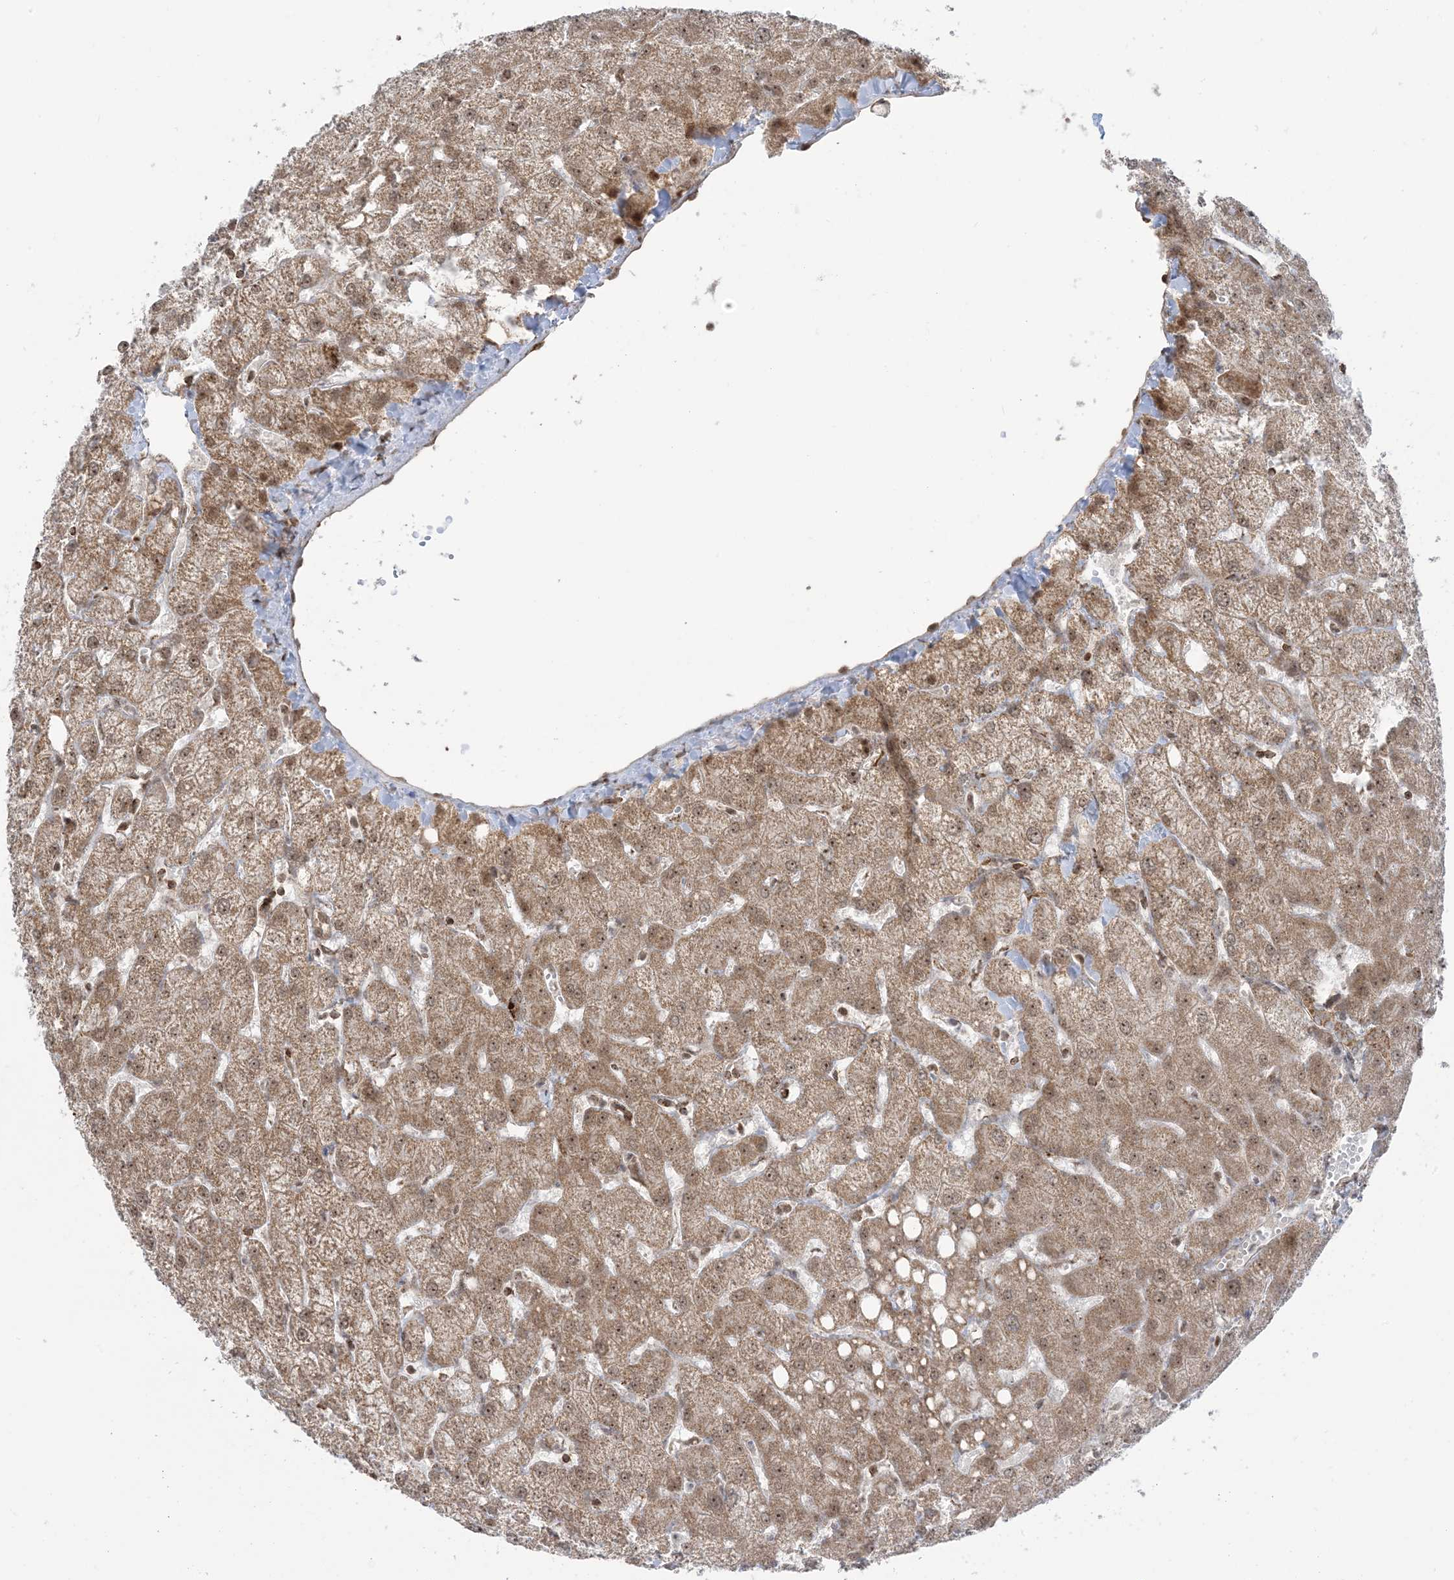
{"staining": {"intensity": "weak", "quantity": "25%-75%", "location": "cytoplasmic/membranous,nuclear"}, "tissue": "liver", "cell_type": "Cholangiocytes", "image_type": "normal", "snomed": [{"axis": "morphology", "description": "Normal tissue, NOS"}, {"axis": "topography", "description": "Liver"}], "caption": "Liver stained with IHC demonstrates weak cytoplasmic/membranous,nuclear expression in about 25%-75% of cholangiocytes.", "gene": "MAPKBP1", "patient": {"sex": "female", "age": 54}}